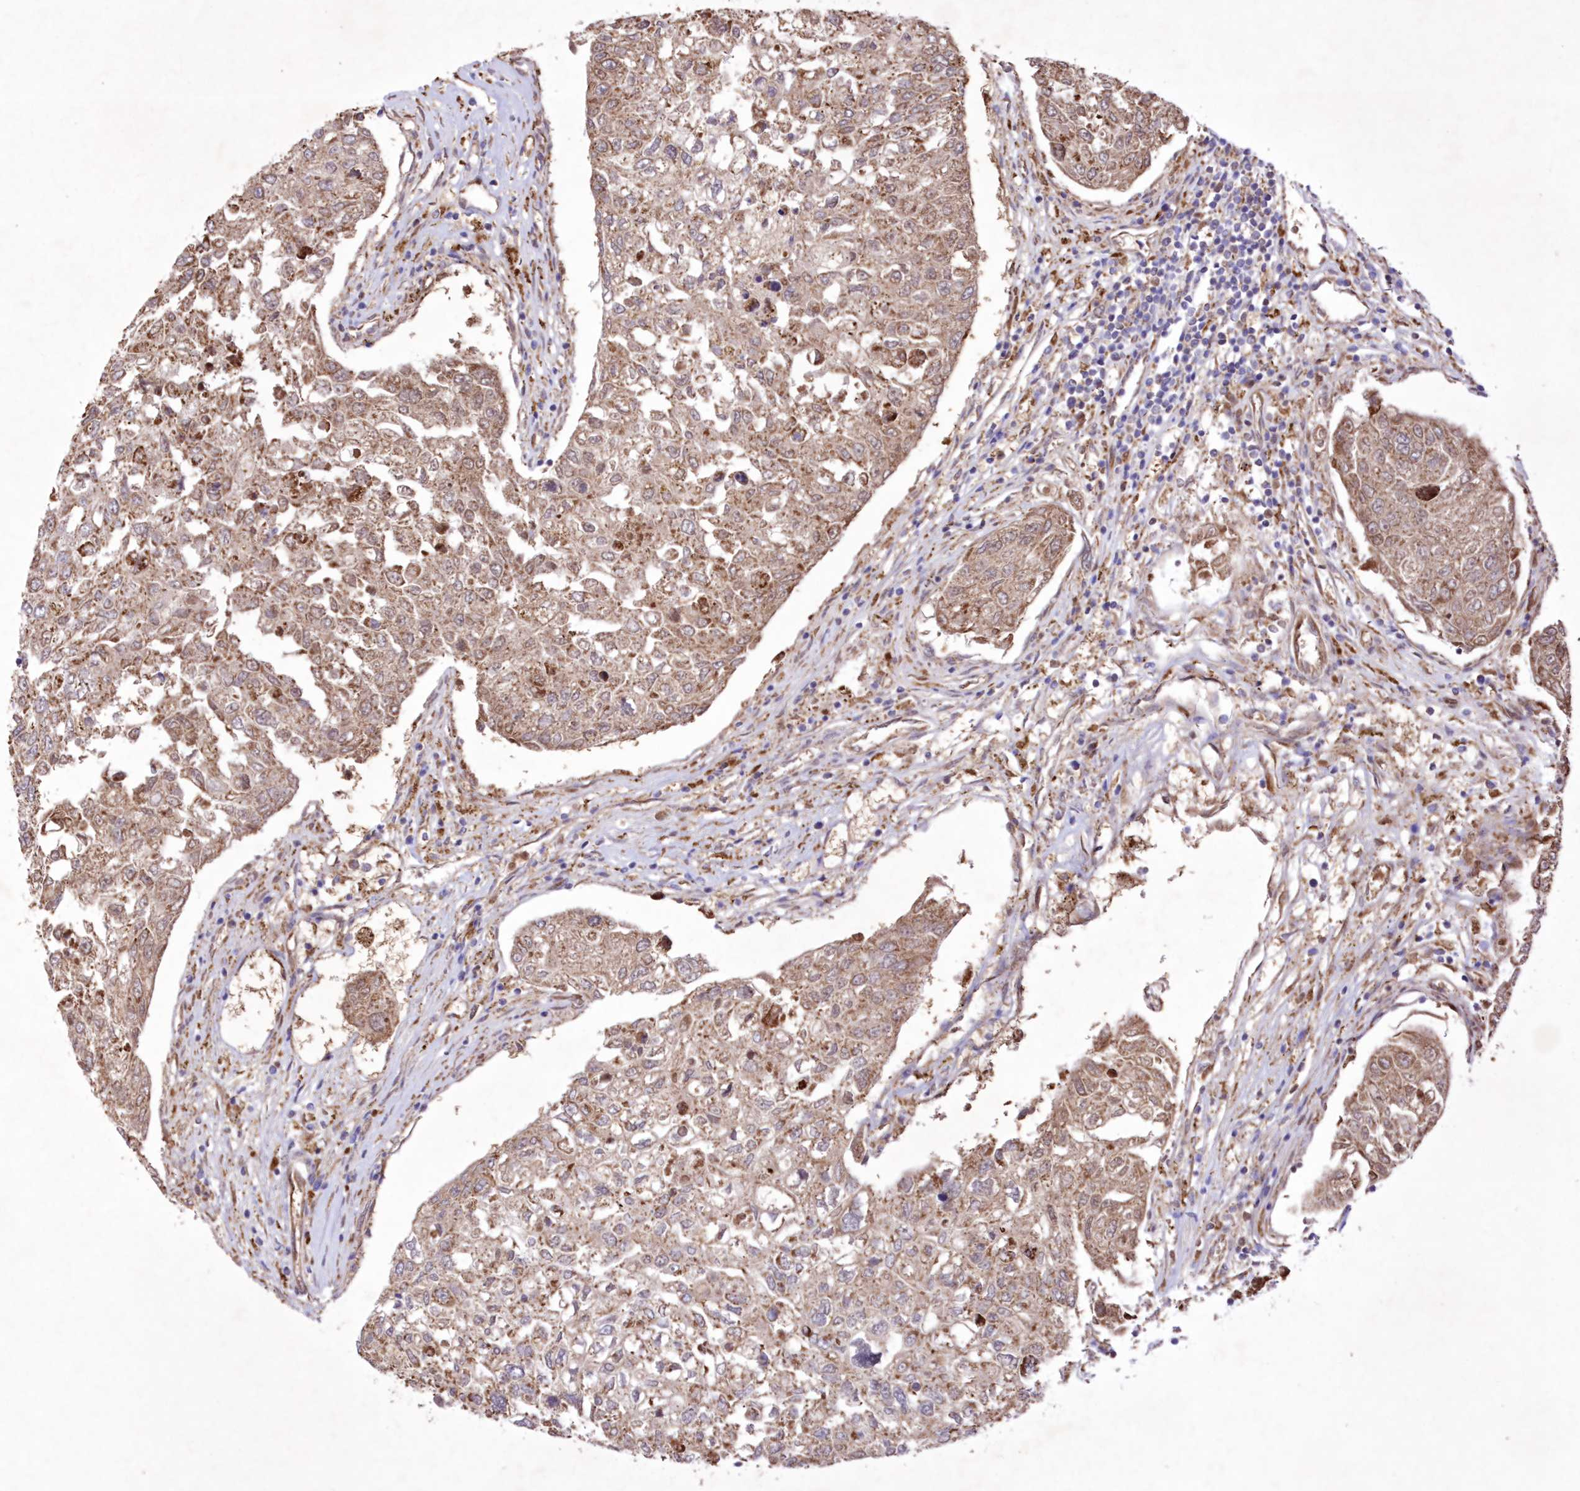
{"staining": {"intensity": "moderate", "quantity": "25%-75%", "location": "cytoplasmic/membranous"}, "tissue": "urothelial cancer", "cell_type": "Tumor cells", "image_type": "cancer", "snomed": [{"axis": "morphology", "description": "Urothelial carcinoma, High grade"}, {"axis": "topography", "description": "Lymph node"}, {"axis": "topography", "description": "Urinary bladder"}], "caption": "Human urothelial carcinoma (high-grade) stained with a protein marker shows moderate staining in tumor cells.", "gene": "FCHO2", "patient": {"sex": "male", "age": 51}}